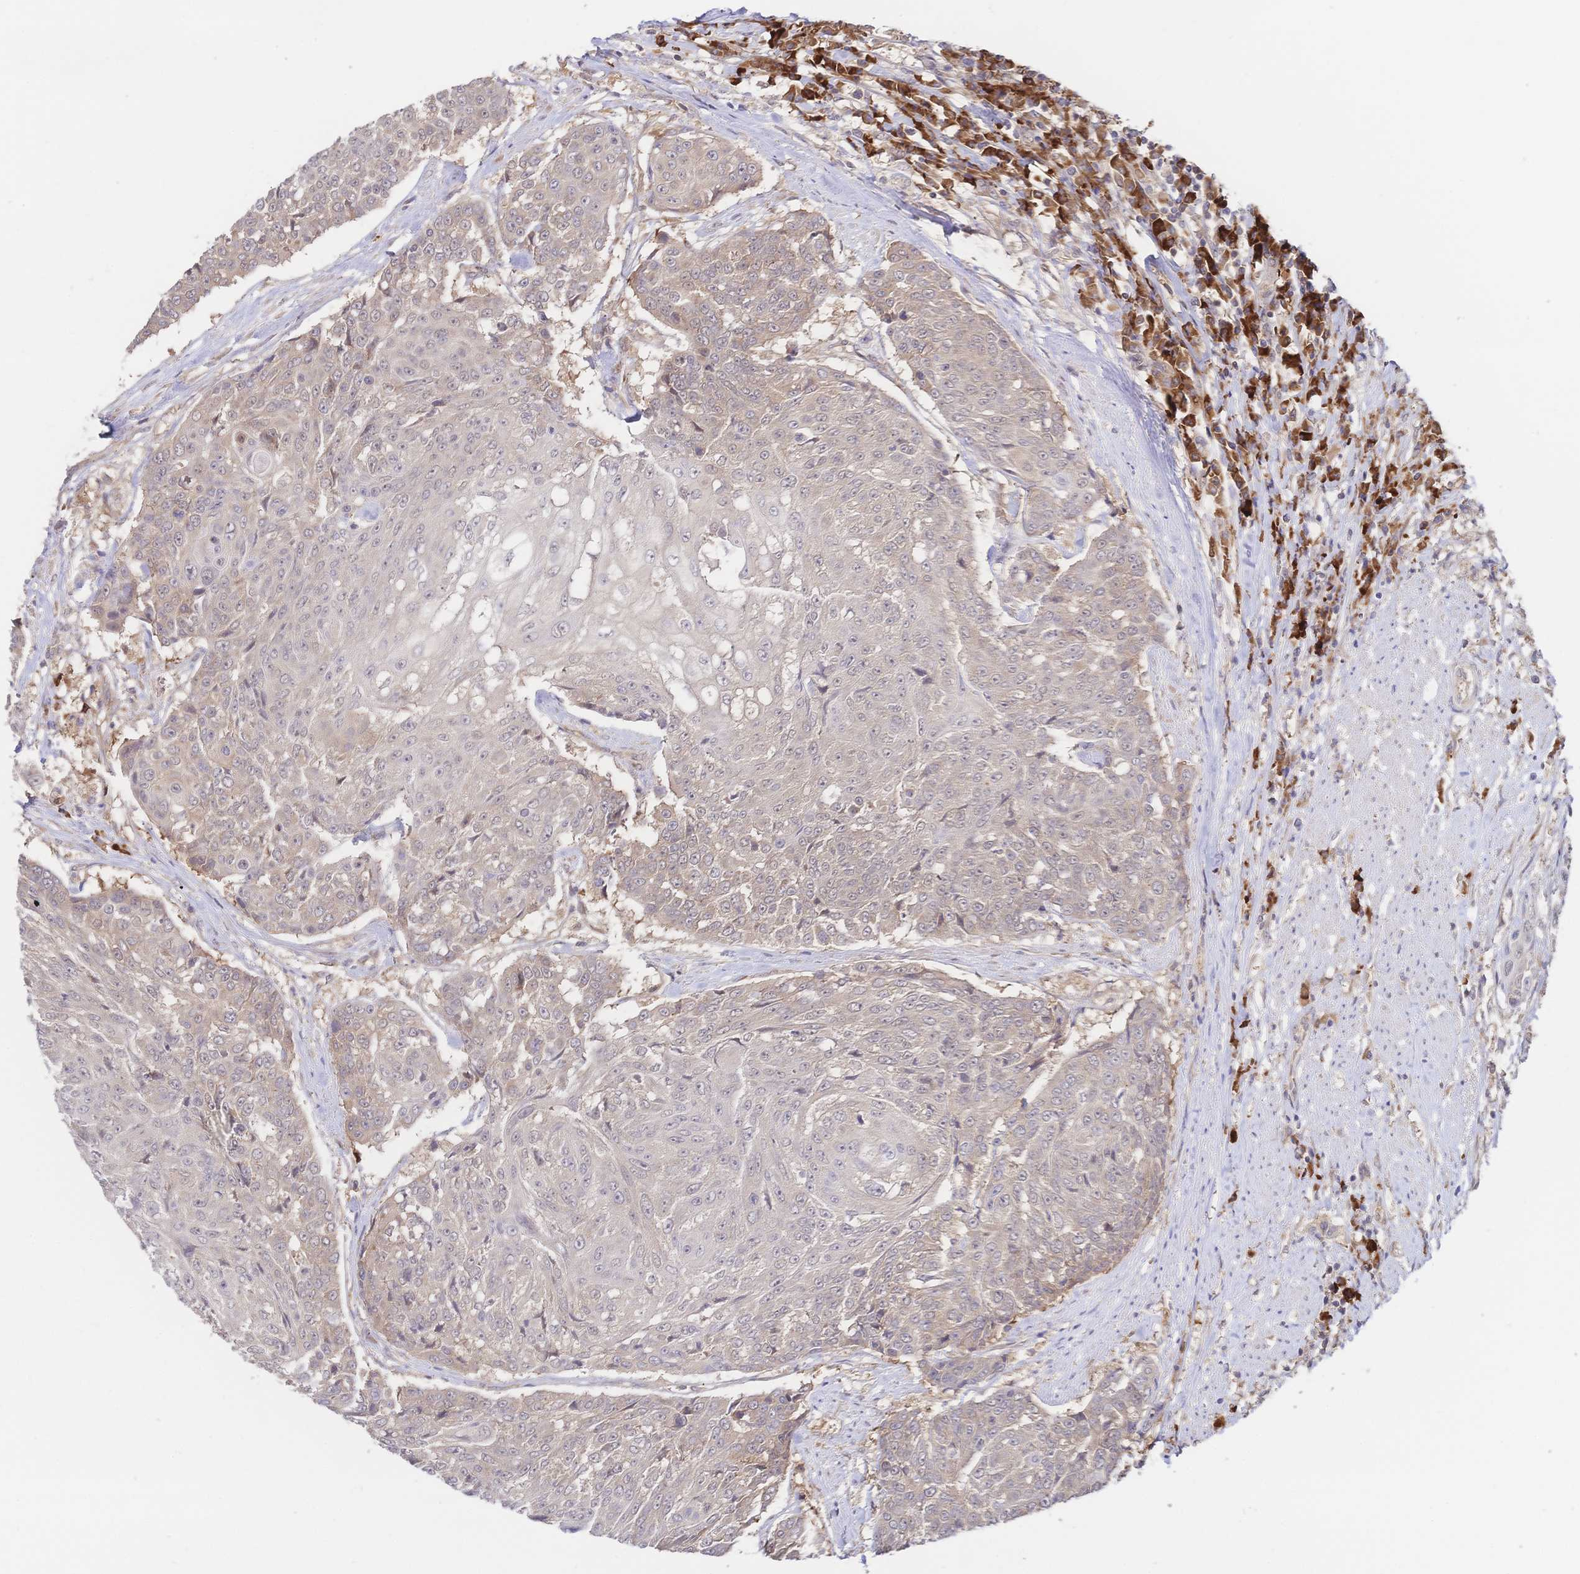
{"staining": {"intensity": "weak", "quantity": "<25%", "location": "cytoplasmic/membranous"}, "tissue": "urothelial cancer", "cell_type": "Tumor cells", "image_type": "cancer", "snomed": [{"axis": "morphology", "description": "Urothelial carcinoma, High grade"}, {"axis": "topography", "description": "Urinary bladder"}], "caption": "Immunohistochemistry (IHC) image of human high-grade urothelial carcinoma stained for a protein (brown), which demonstrates no staining in tumor cells.", "gene": "LMO4", "patient": {"sex": "female", "age": 63}}